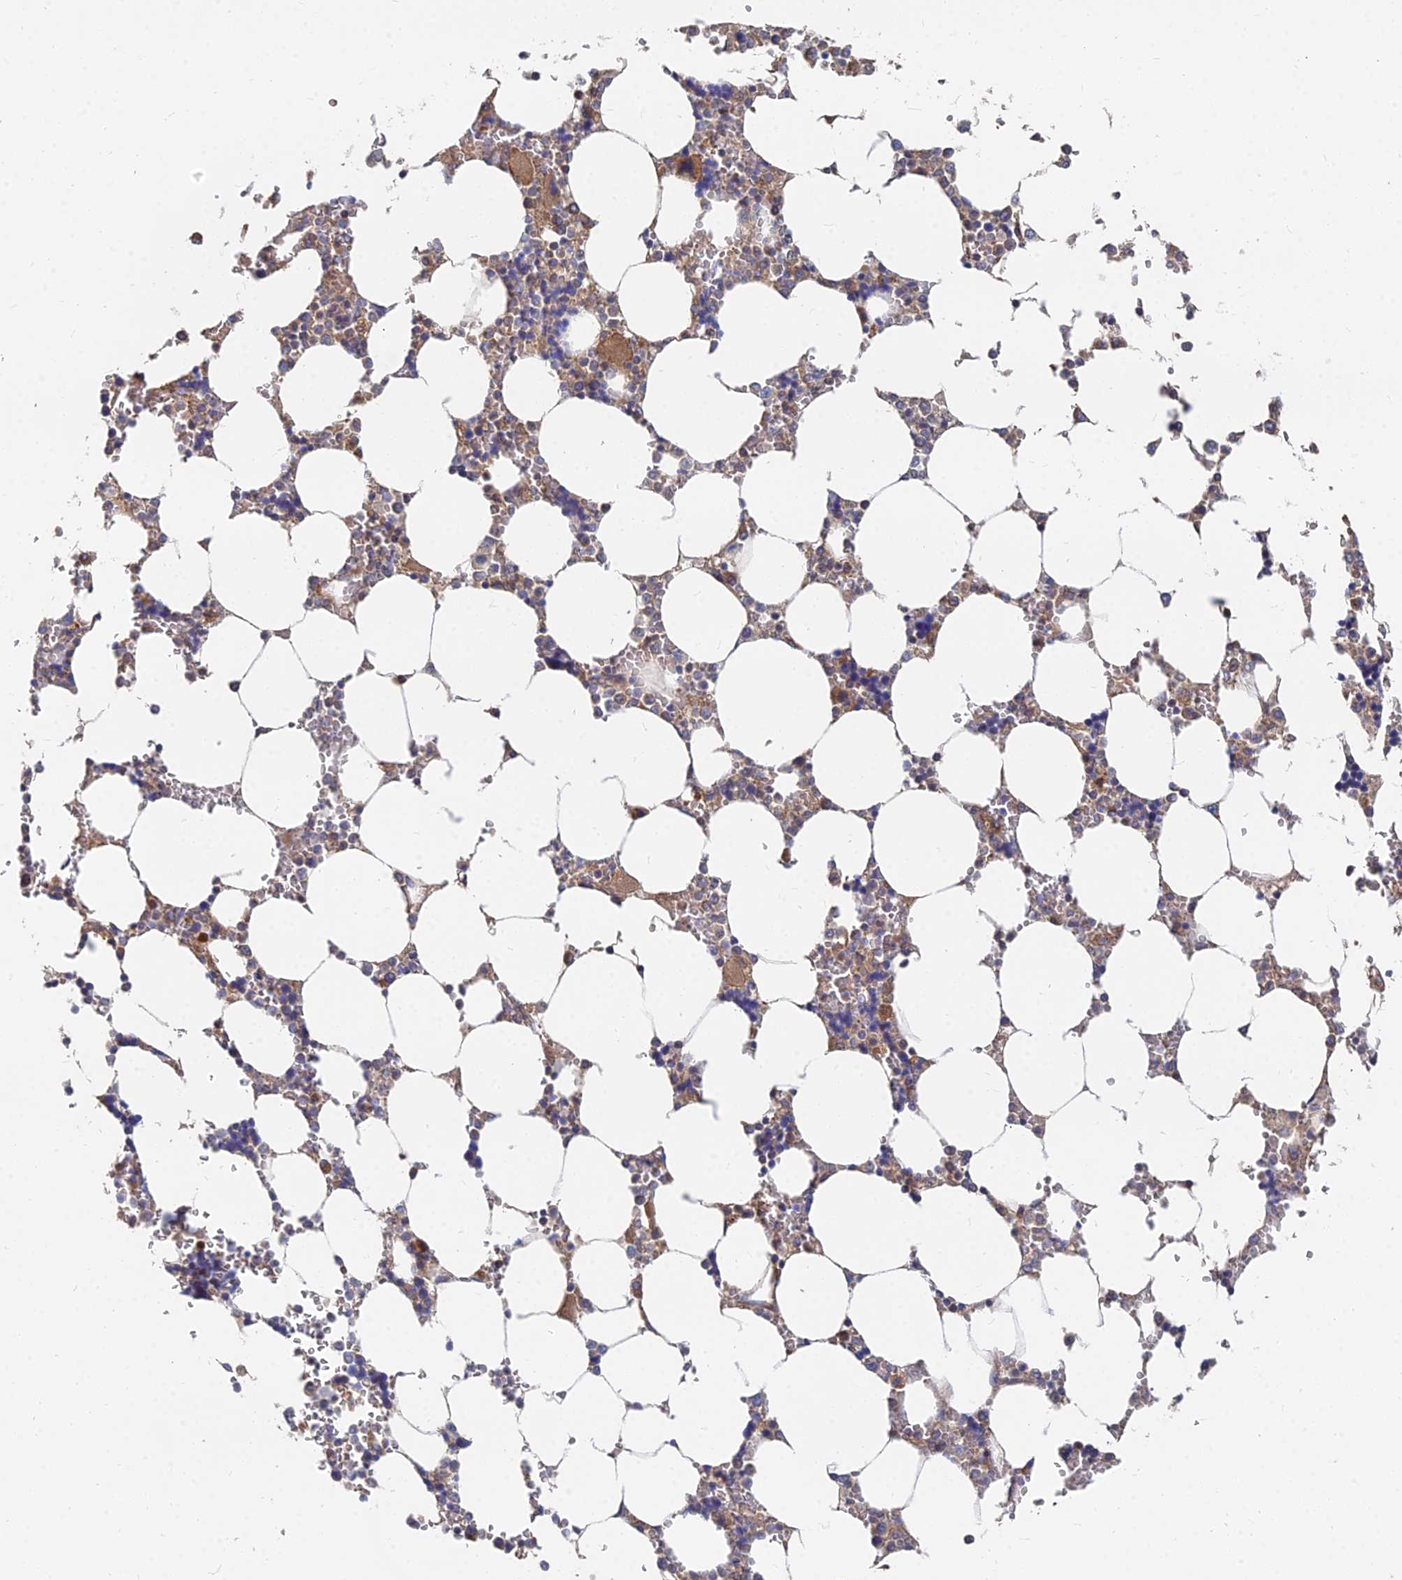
{"staining": {"intensity": "moderate", "quantity": "<25%", "location": "cytoplasmic/membranous"}, "tissue": "bone marrow", "cell_type": "Hematopoietic cells", "image_type": "normal", "snomed": [{"axis": "morphology", "description": "Normal tissue, NOS"}, {"axis": "topography", "description": "Bone marrow"}], "caption": "Protein expression by immunohistochemistry exhibits moderate cytoplasmic/membranous staining in approximately <25% of hematopoietic cells in normal bone marrow.", "gene": "CCZ1B", "patient": {"sex": "male", "age": 64}}